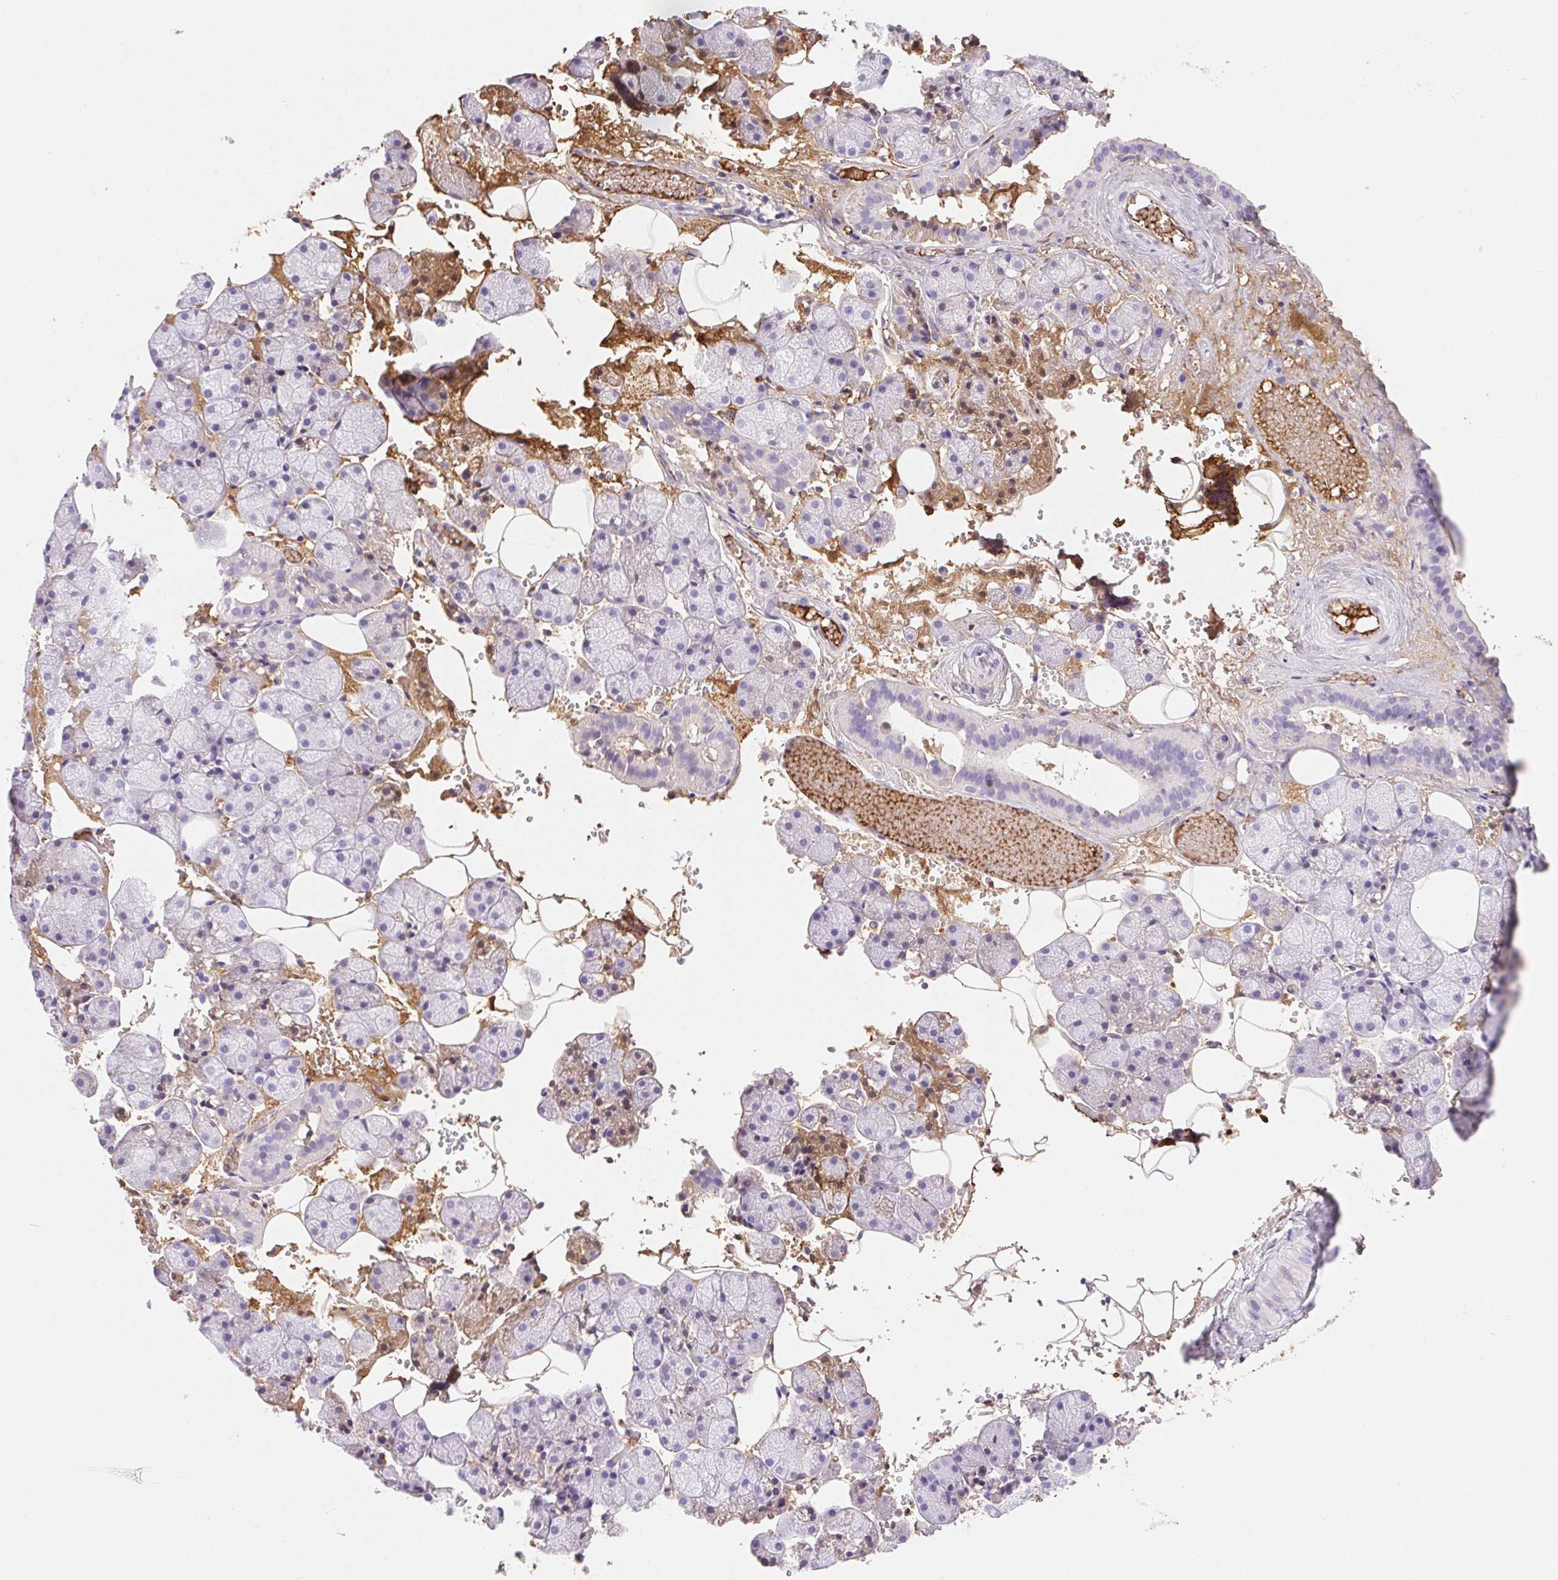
{"staining": {"intensity": "negative", "quantity": "none", "location": "none"}, "tissue": "salivary gland", "cell_type": "Glandular cells", "image_type": "normal", "snomed": [{"axis": "morphology", "description": "Normal tissue, NOS"}, {"axis": "topography", "description": "Salivary gland"}], "caption": "Human salivary gland stained for a protein using IHC reveals no staining in glandular cells.", "gene": "FGA", "patient": {"sex": "male", "age": 38}}